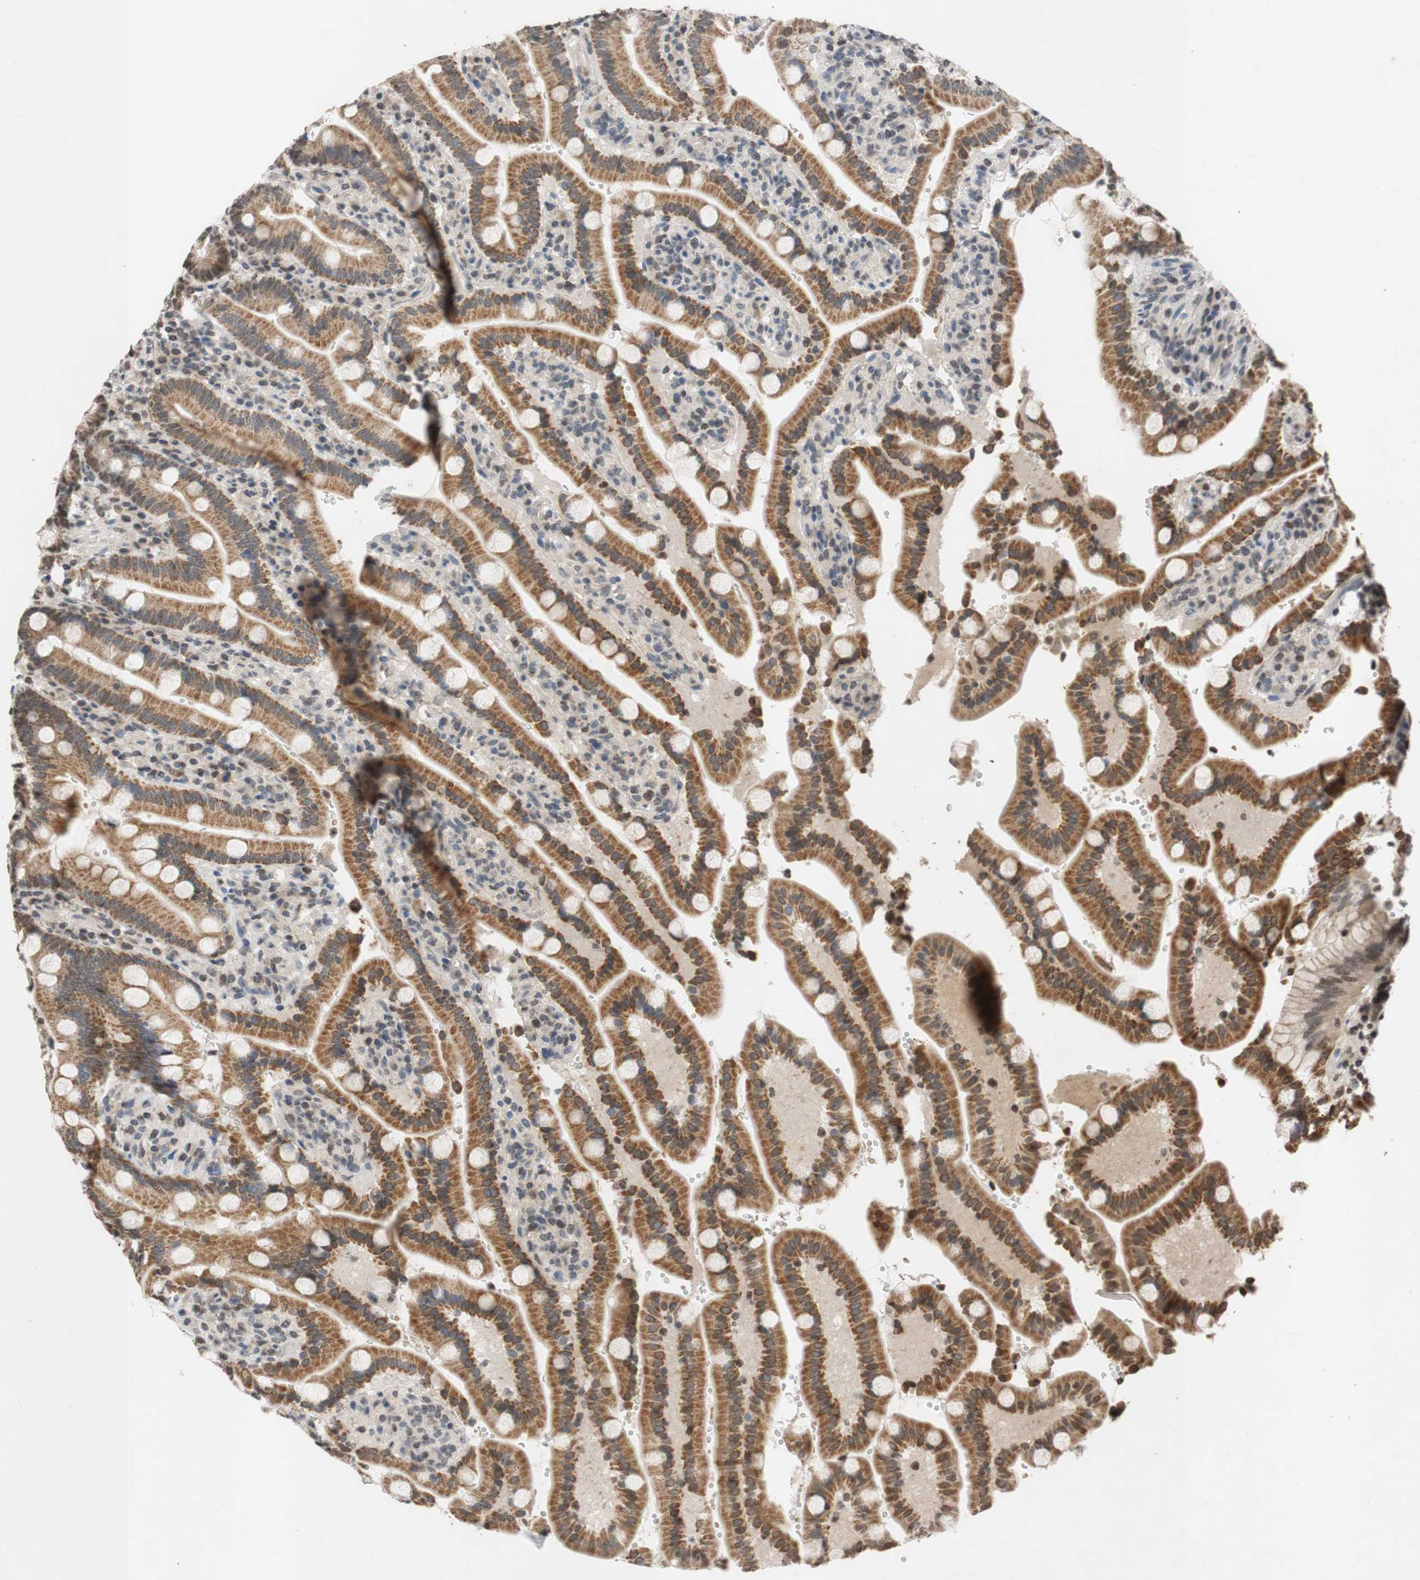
{"staining": {"intensity": "moderate", "quantity": ">75%", "location": "cytoplasmic/membranous"}, "tissue": "duodenum", "cell_type": "Glandular cells", "image_type": "normal", "snomed": [{"axis": "morphology", "description": "Normal tissue, NOS"}, {"axis": "topography", "description": "Small intestine, NOS"}], "caption": "High-power microscopy captured an immunohistochemistry micrograph of unremarkable duodenum, revealing moderate cytoplasmic/membranous positivity in approximately >75% of glandular cells.", "gene": "MCM6", "patient": {"sex": "female", "age": 71}}